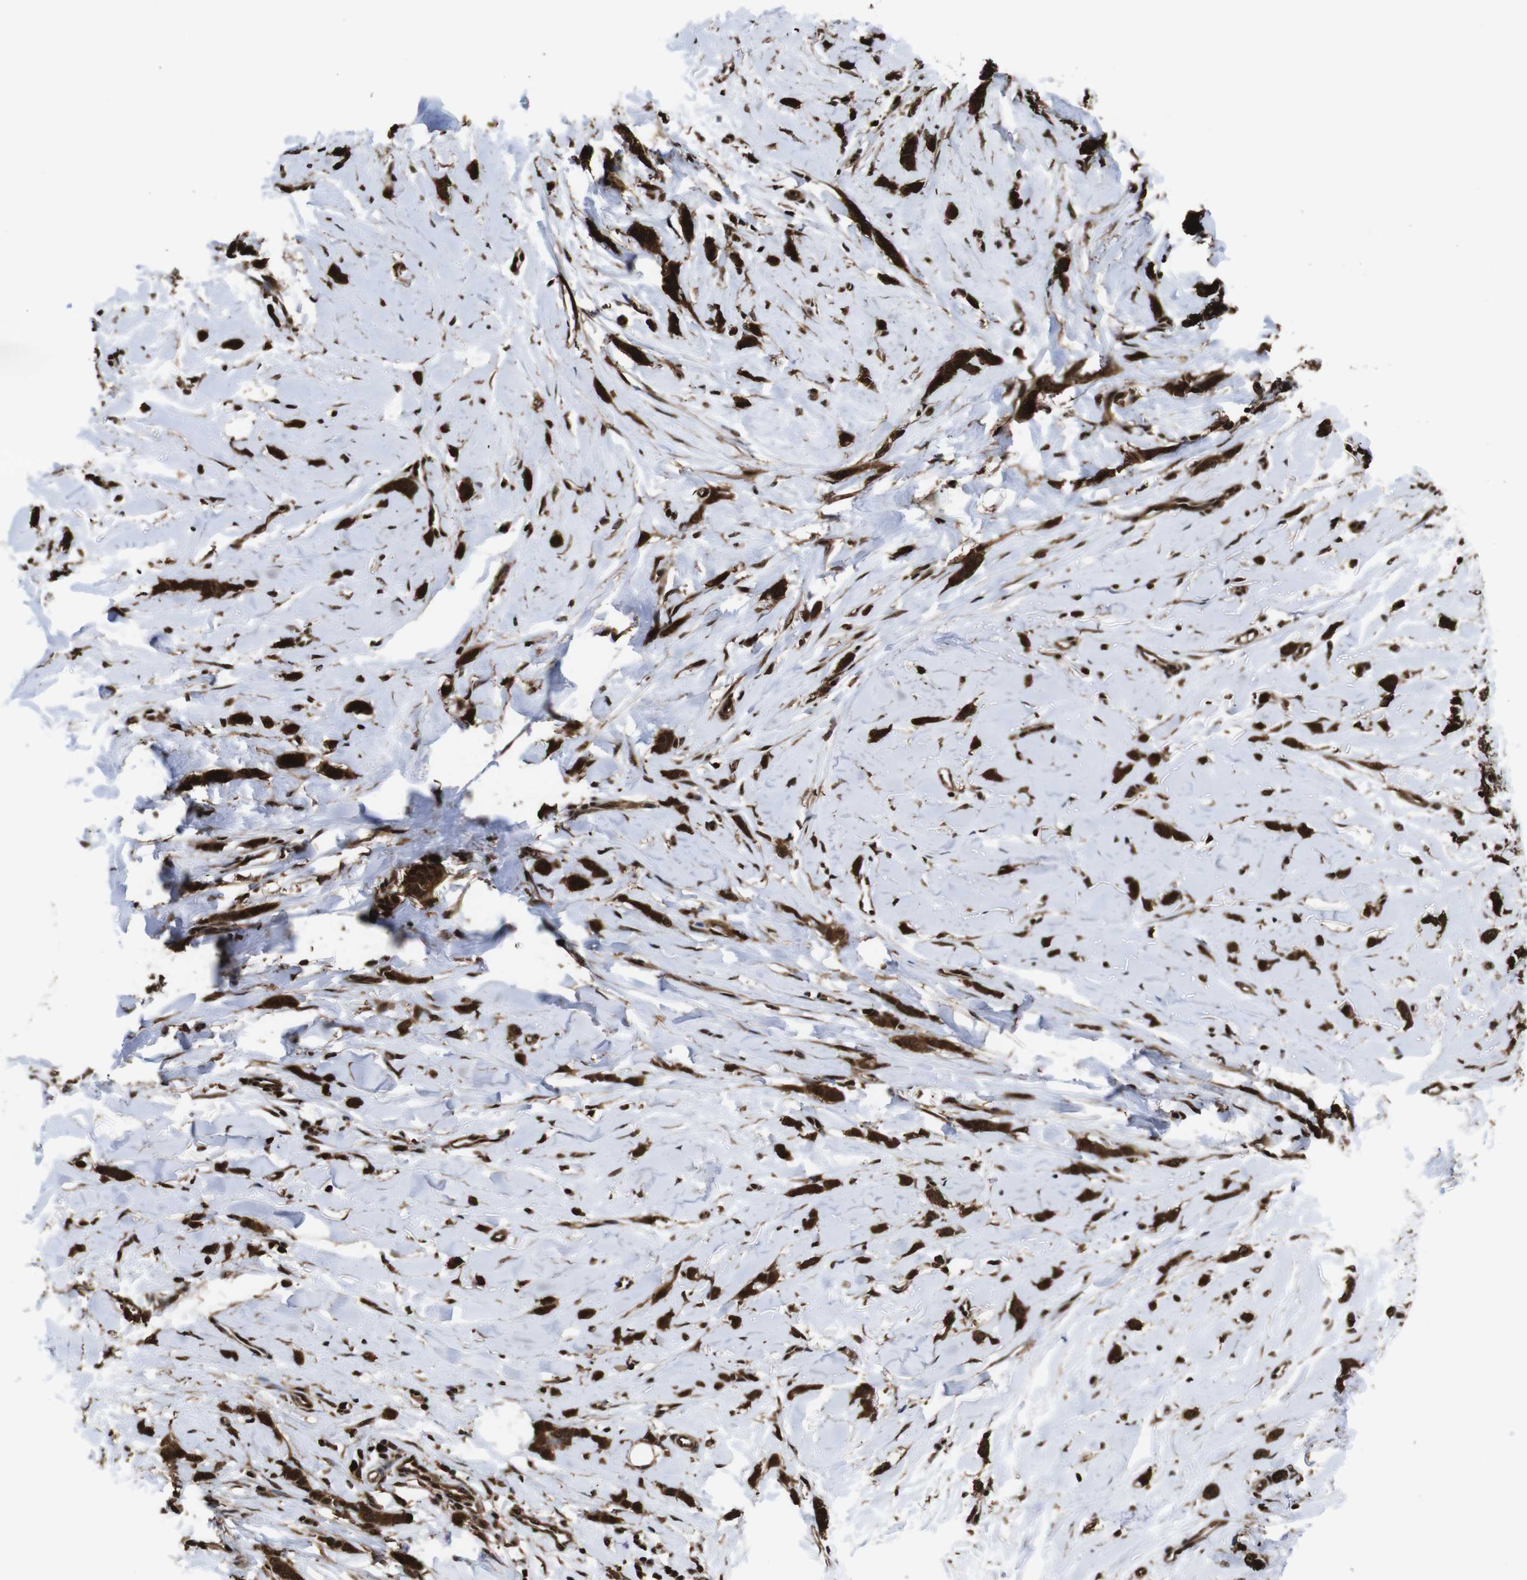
{"staining": {"intensity": "strong", "quantity": ">75%", "location": "cytoplasmic/membranous,nuclear"}, "tissue": "breast cancer", "cell_type": "Tumor cells", "image_type": "cancer", "snomed": [{"axis": "morphology", "description": "Lobular carcinoma"}, {"axis": "topography", "description": "Skin"}, {"axis": "topography", "description": "Breast"}], "caption": "Protein analysis of lobular carcinoma (breast) tissue shows strong cytoplasmic/membranous and nuclear positivity in about >75% of tumor cells.", "gene": "VCP", "patient": {"sex": "female", "age": 46}}